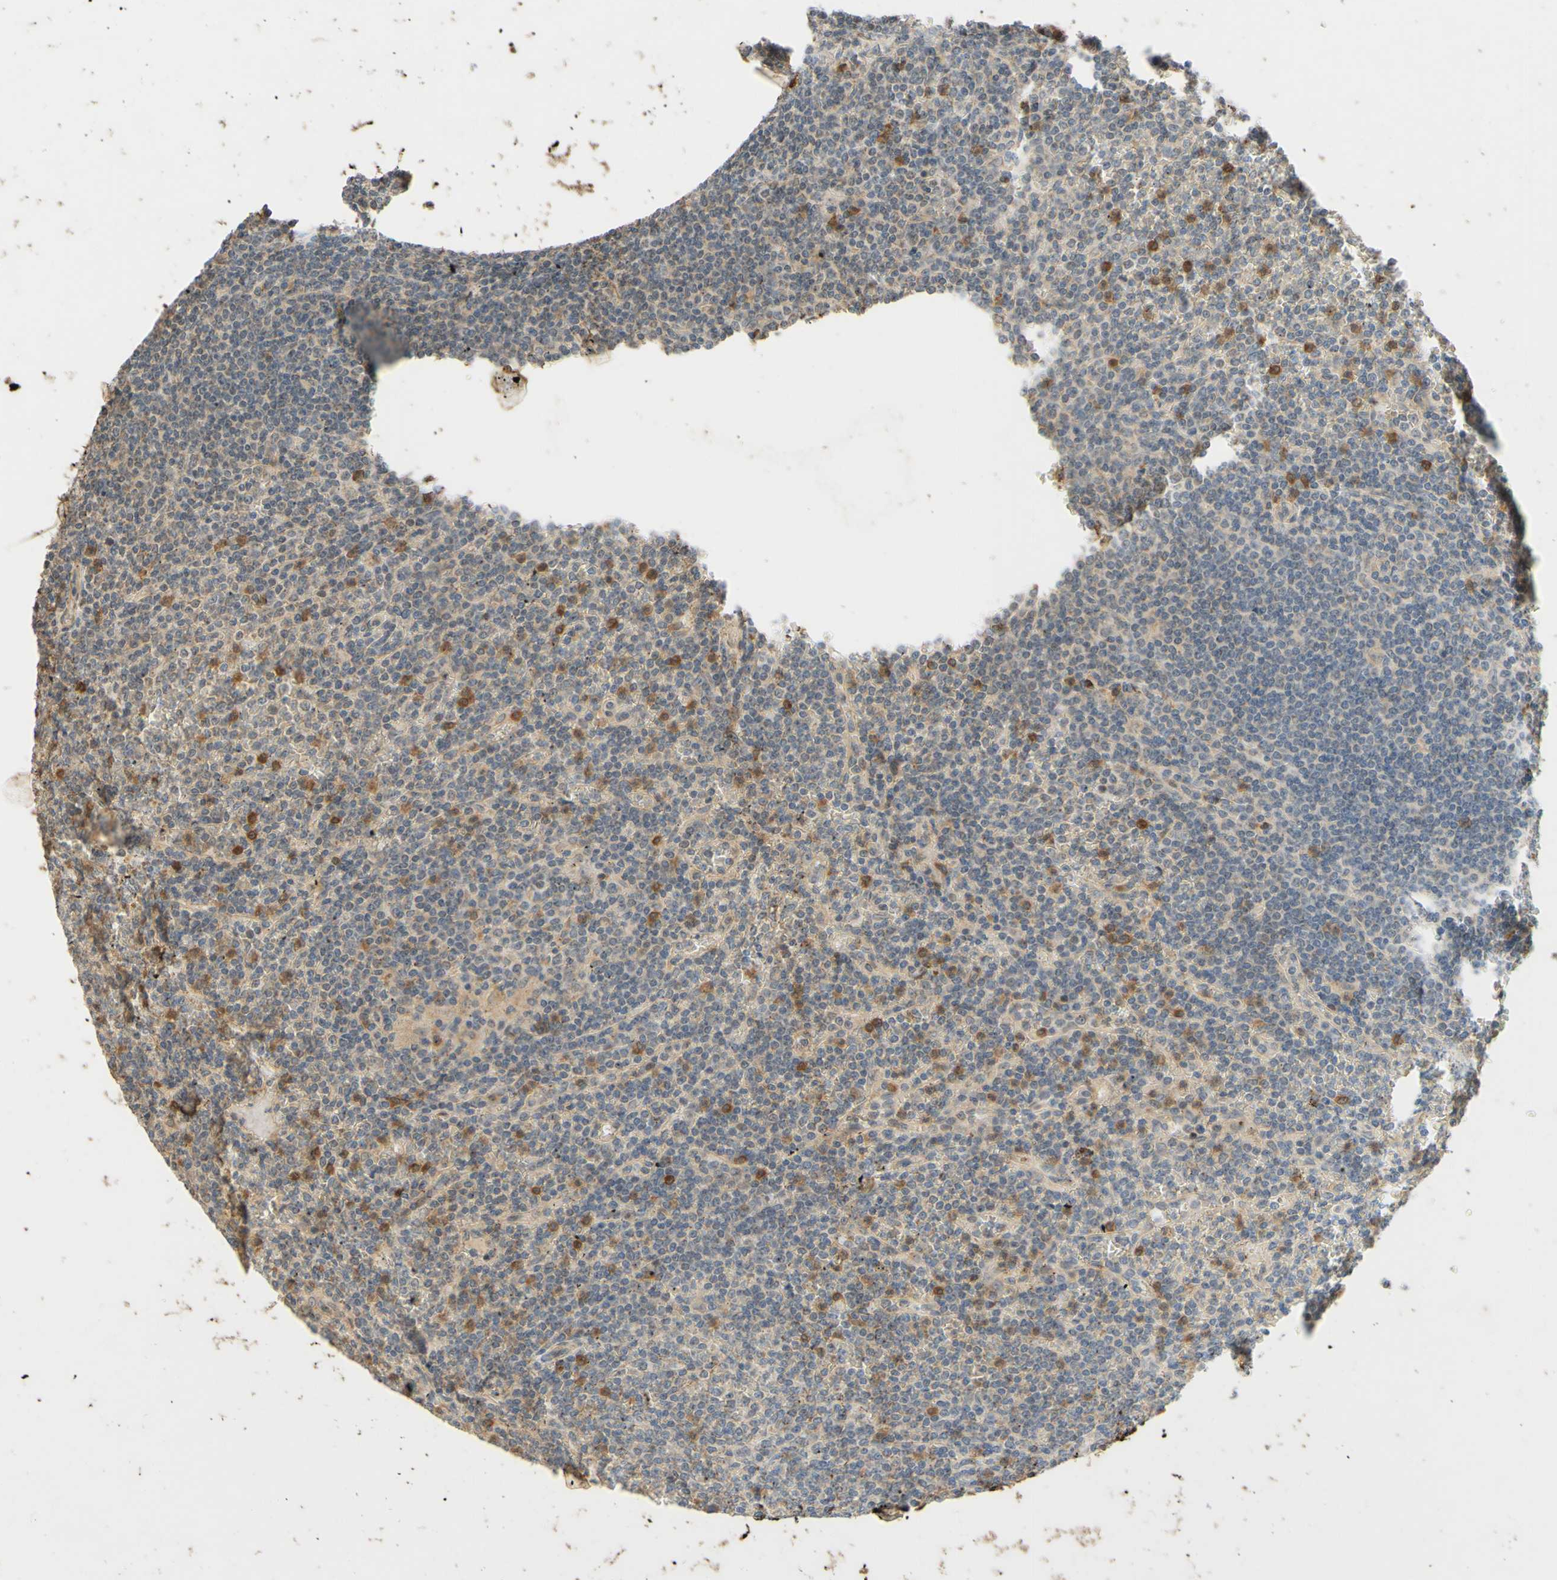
{"staining": {"intensity": "strong", "quantity": "<25%", "location": "cytoplasmic/membranous"}, "tissue": "lymphoma", "cell_type": "Tumor cells", "image_type": "cancer", "snomed": [{"axis": "morphology", "description": "Malignant lymphoma, non-Hodgkin's type, Low grade"}, {"axis": "topography", "description": "Spleen"}], "caption": "Human malignant lymphoma, non-Hodgkin's type (low-grade) stained with a brown dye demonstrates strong cytoplasmic/membranous positive expression in about <25% of tumor cells.", "gene": "GATA1", "patient": {"sex": "female", "age": 19}}